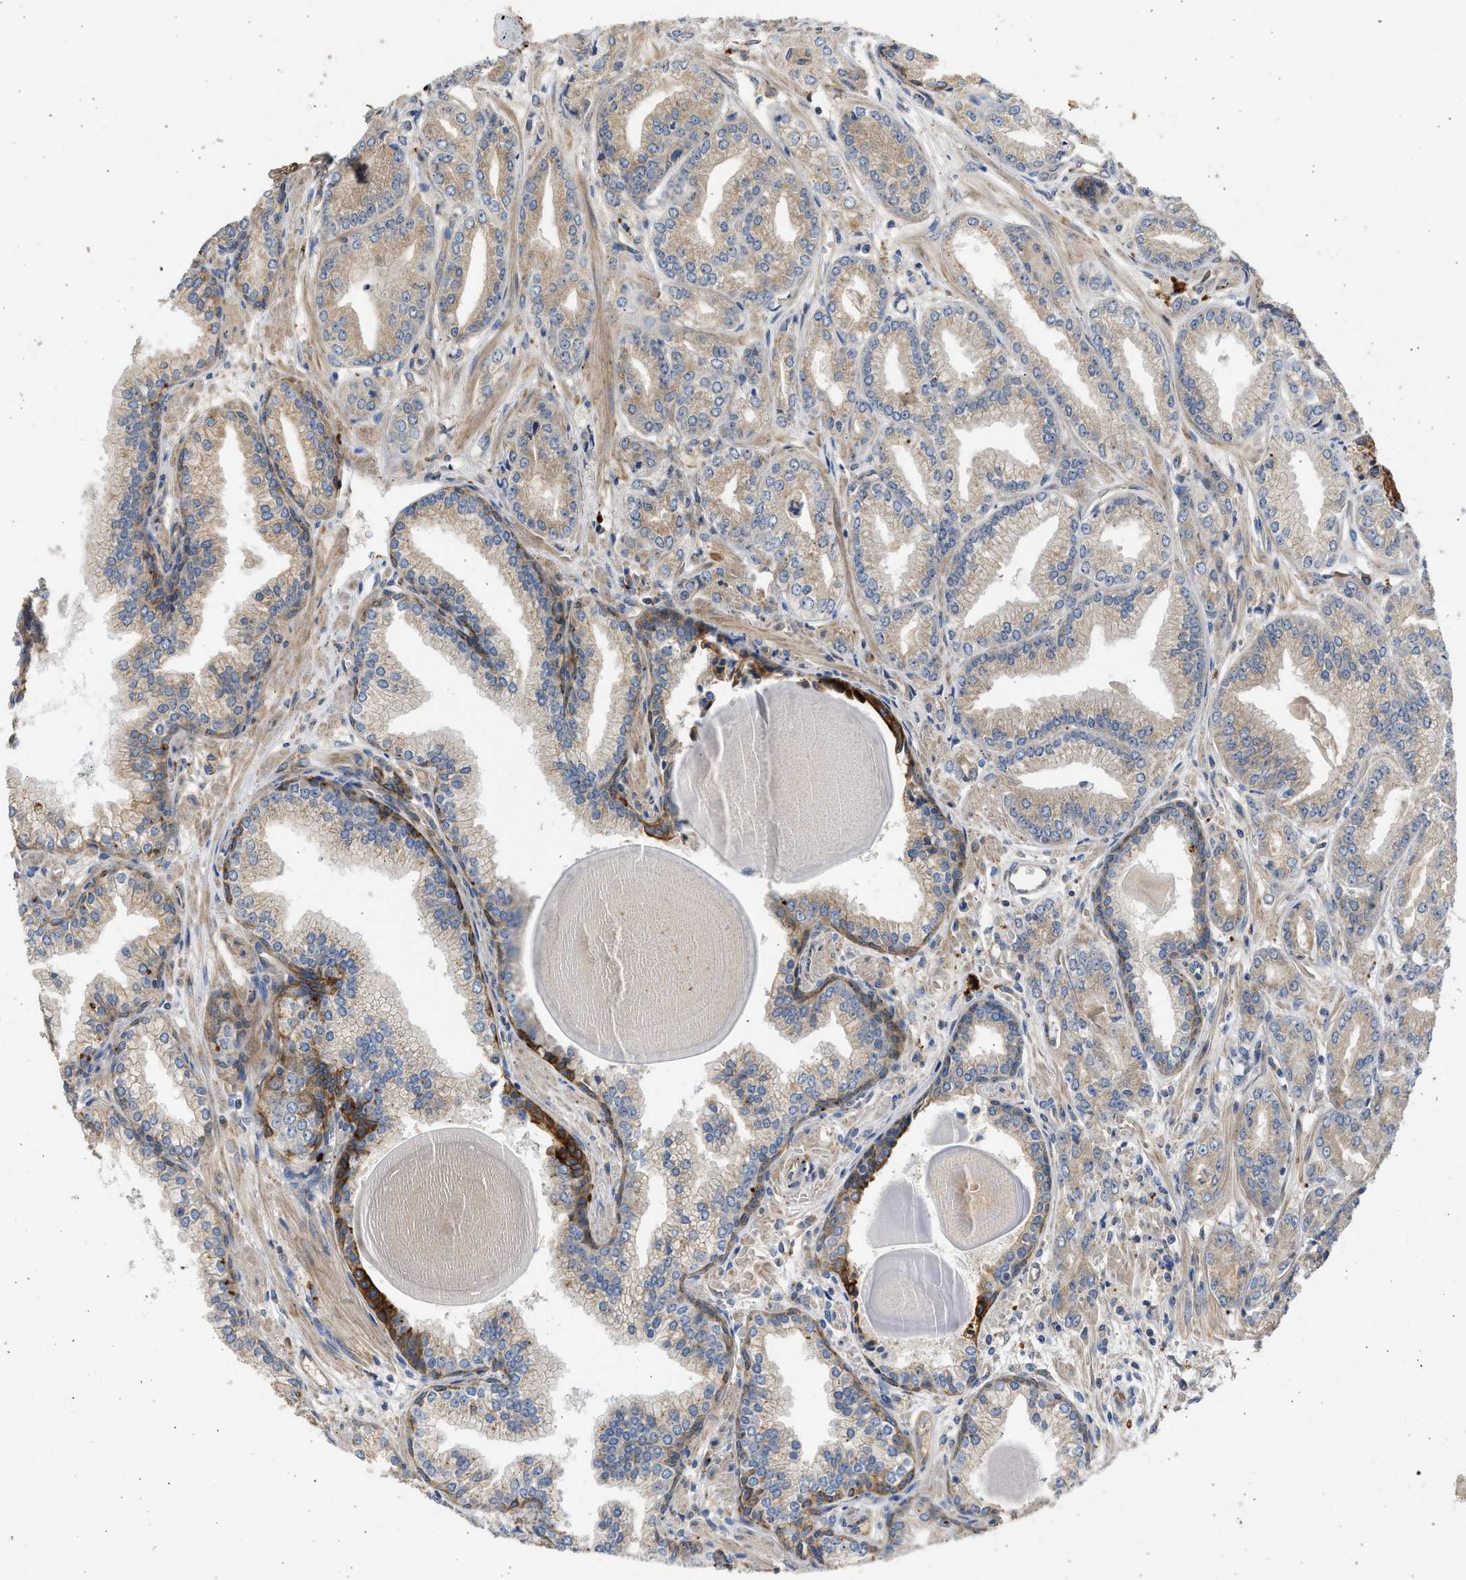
{"staining": {"intensity": "weak", "quantity": ">75%", "location": "cytoplasmic/membranous"}, "tissue": "prostate cancer", "cell_type": "Tumor cells", "image_type": "cancer", "snomed": [{"axis": "morphology", "description": "Adenocarcinoma, Low grade"}, {"axis": "topography", "description": "Prostate"}], "caption": "IHC staining of prostate low-grade adenocarcinoma, which reveals low levels of weak cytoplasmic/membranous expression in approximately >75% of tumor cells indicating weak cytoplasmic/membranous protein positivity. The staining was performed using DAB (brown) for protein detection and nuclei were counterstained in hematoxylin (blue).", "gene": "CSRNP2", "patient": {"sex": "male", "age": 52}}